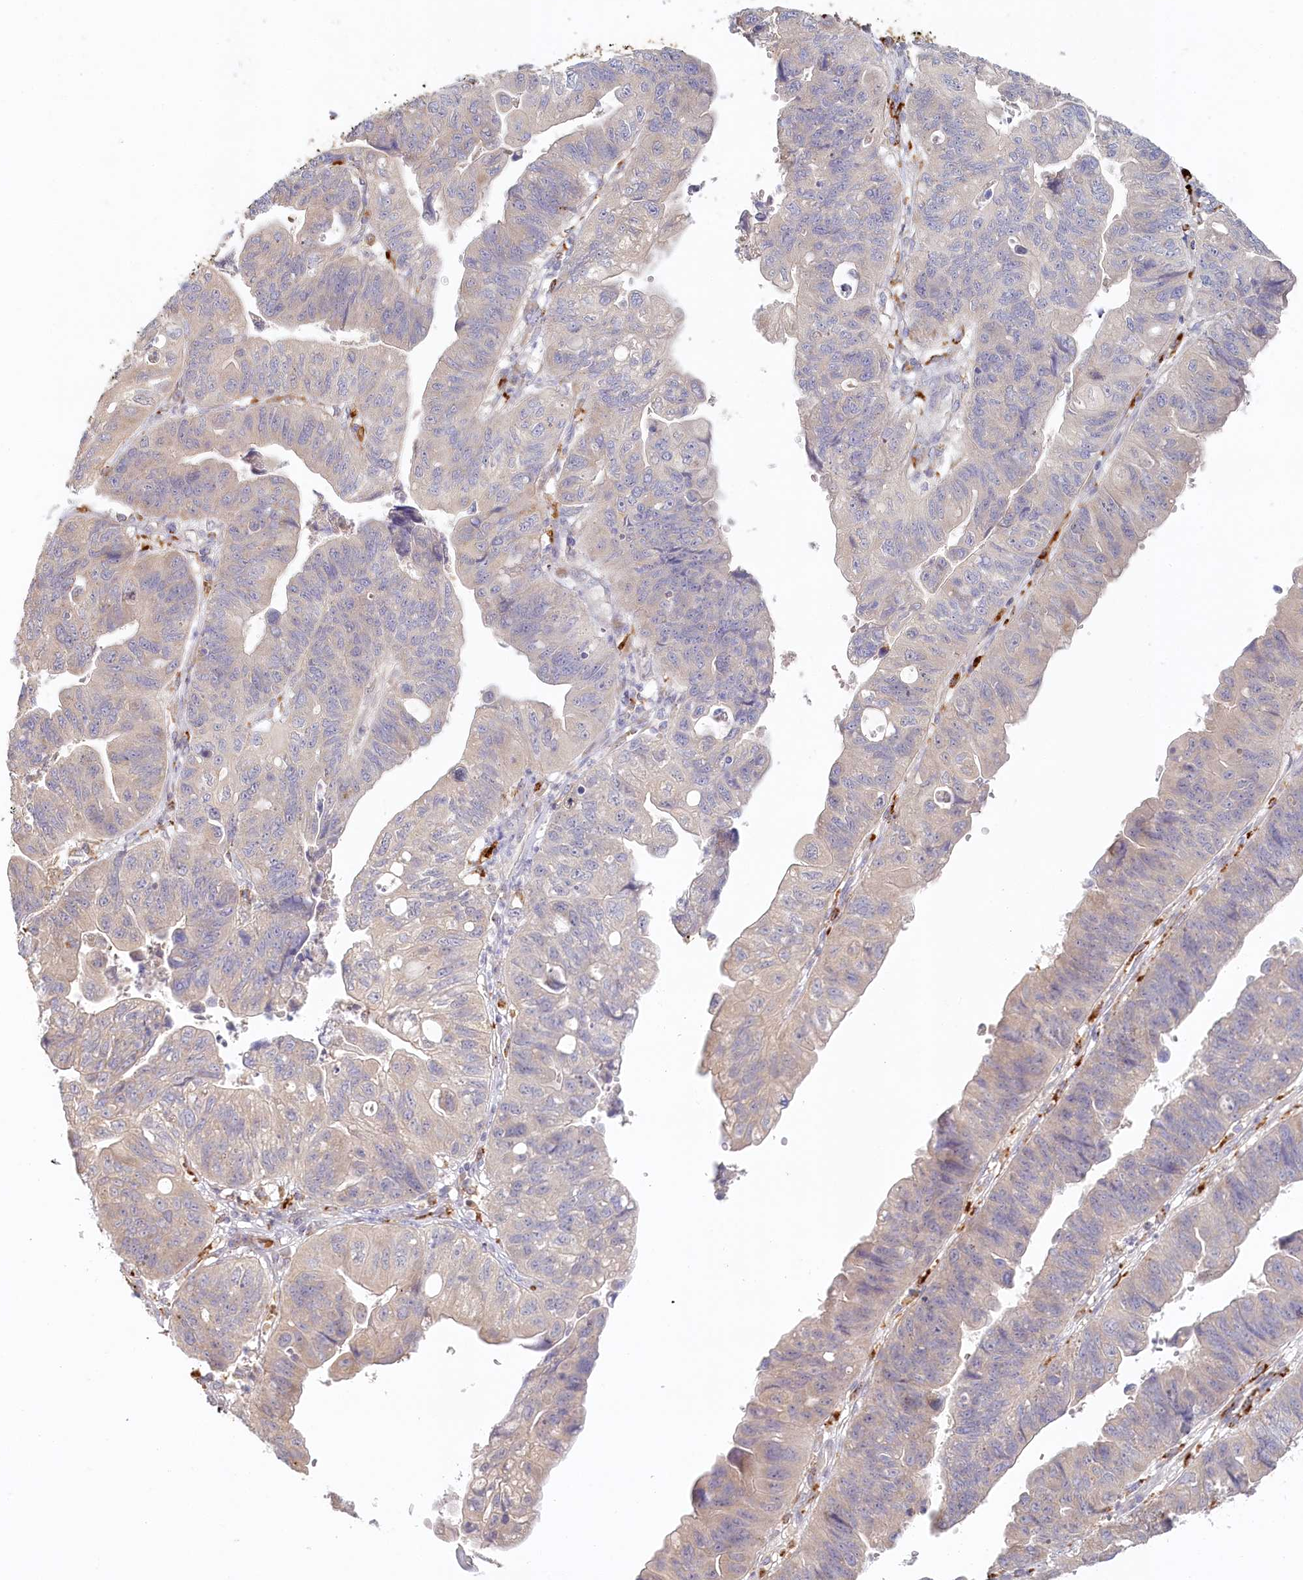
{"staining": {"intensity": "negative", "quantity": "none", "location": "none"}, "tissue": "stomach cancer", "cell_type": "Tumor cells", "image_type": "cancer", "snomed": [{"axis": "morphology", "description": "Adenocarcinoma, NOS"}, {"axis": "topography", "description": "Stomach"}], "caption": "Stomach cancer (adenocarcinoma) was stained to show a protein in brown. There is no significant expression in tumor cells.", "gene": "VSIG1", "patient": {"sex": "male", "age": 59}}